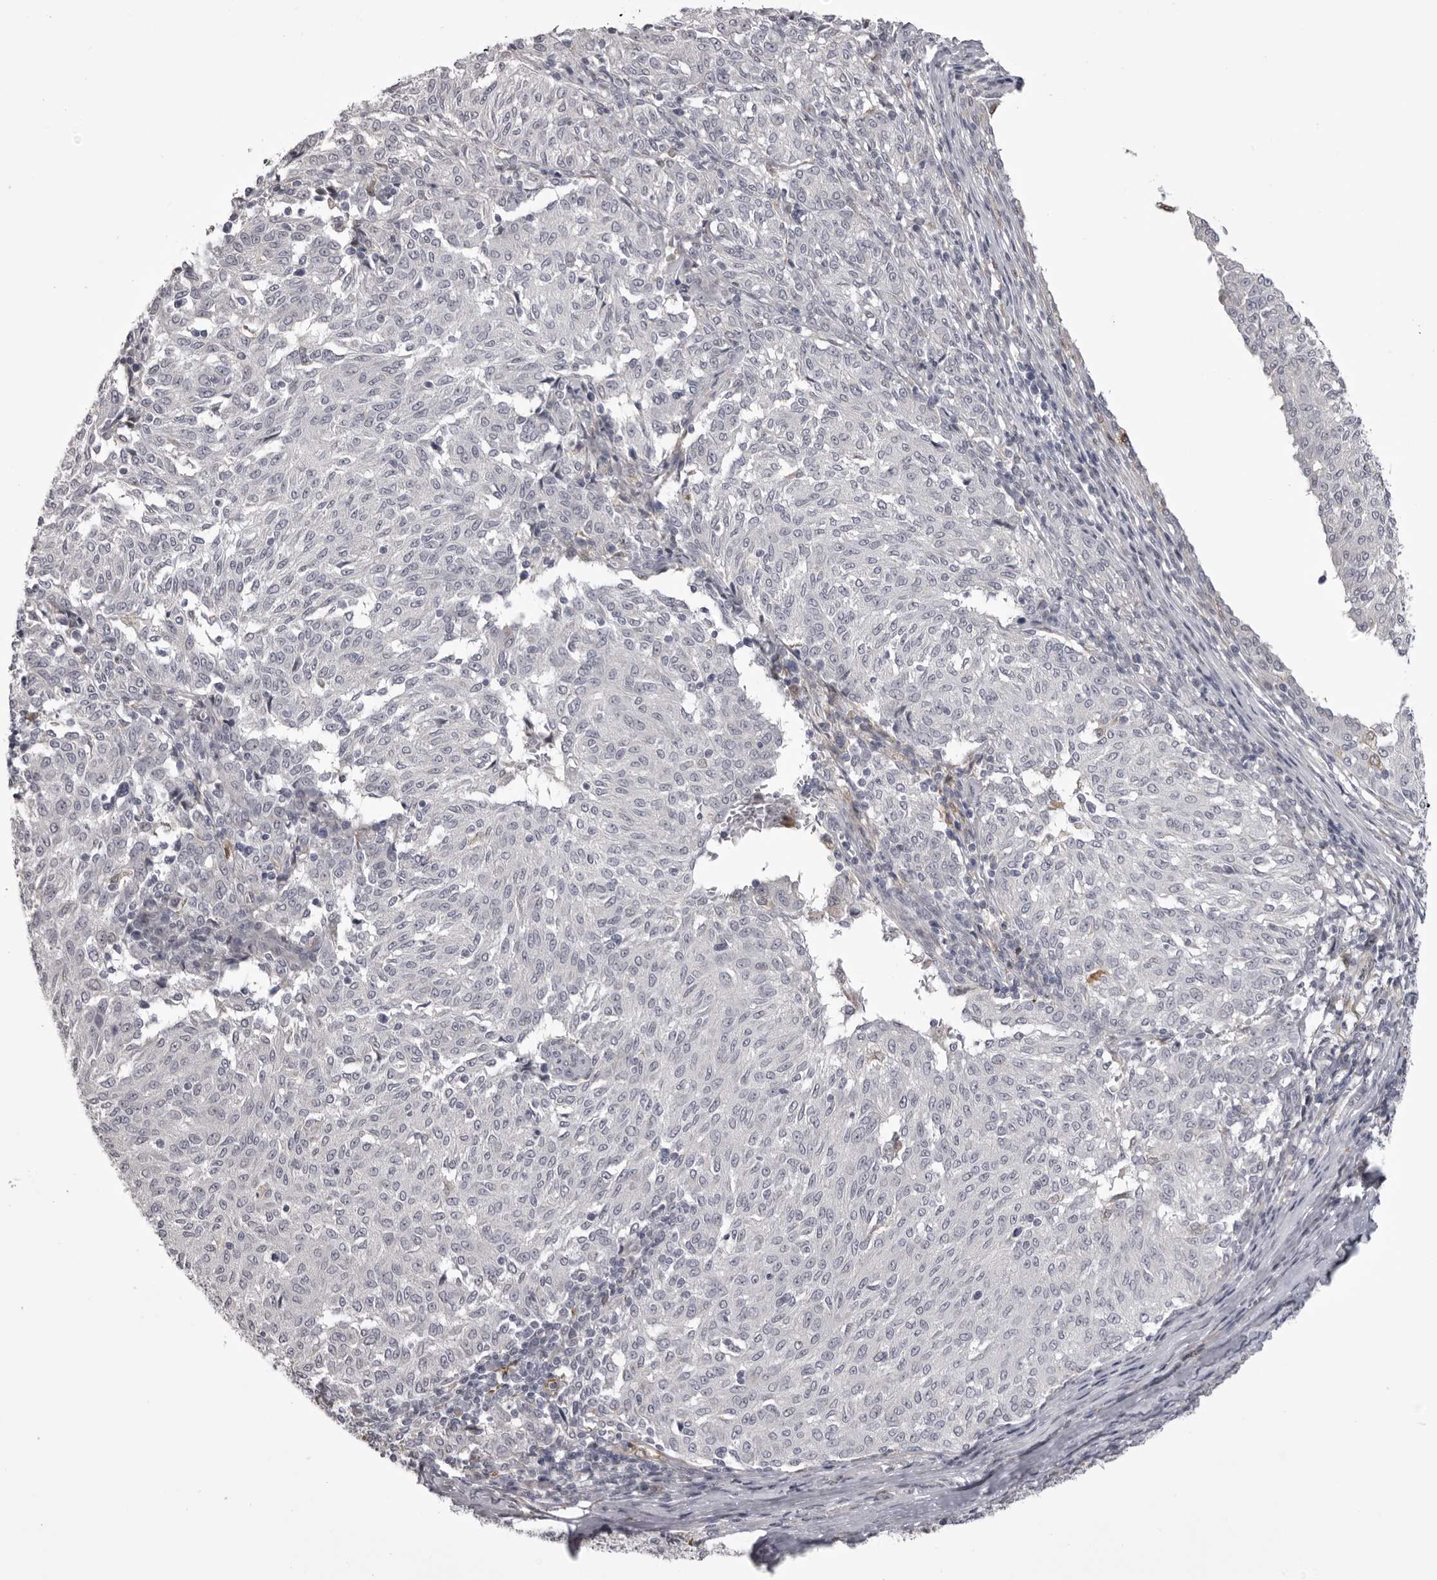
{"staining": {"intensity": "negative", "quantity": "none", "location": "none"}, "tissue": "melanoma", "cell_type": "Tumor cells", "image_type": "cancer", "snomed": [{"axis": "morphology", "description": "Malignant melanoma, NOS"}, {"axis": "topography", "description": "Skin"}], "caption": "This is an IHC image of melanoma. There is no positivity in tumor cells.", "gene": "NCEH1", "patient": {"sex": "female", "age": 72}}